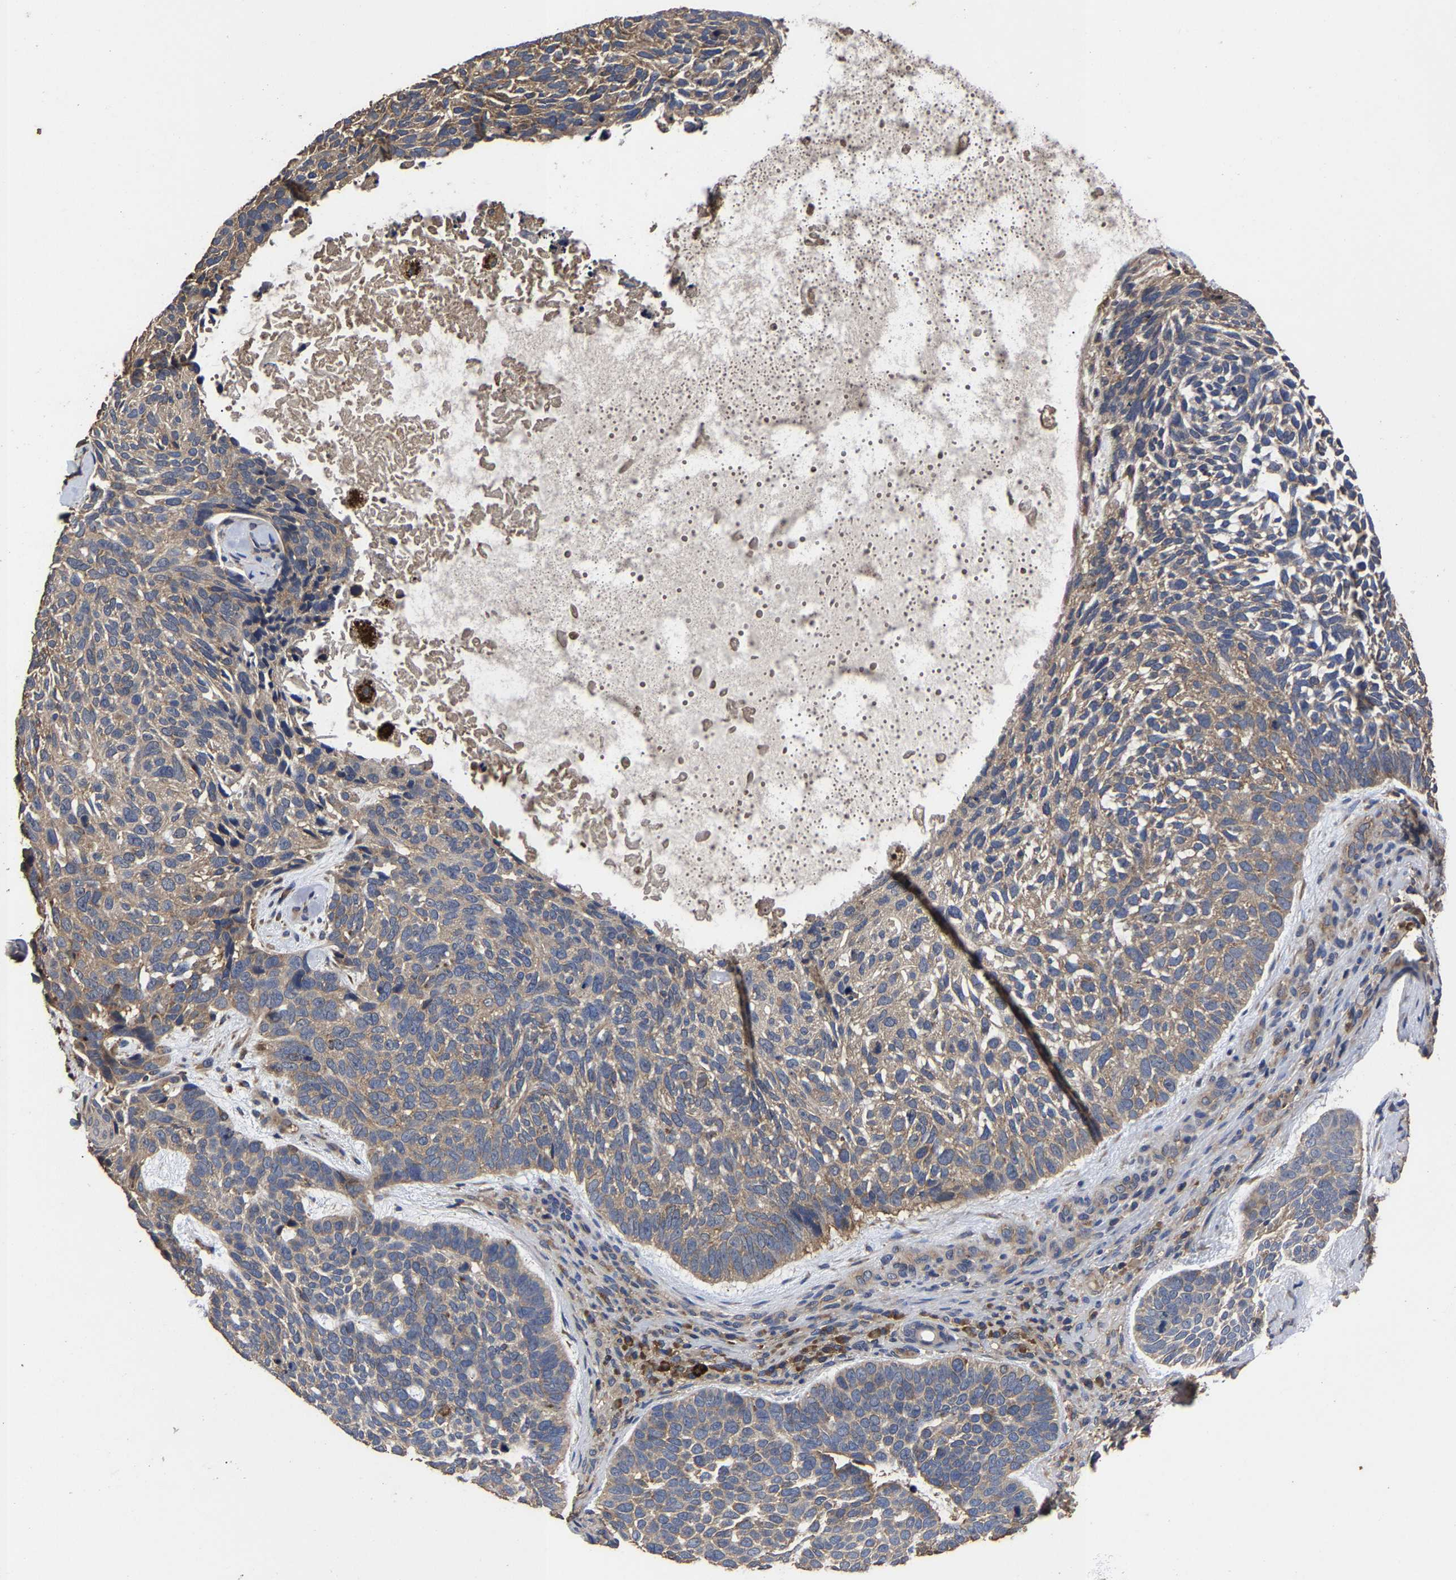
{"staining": {"intensity": "weak", "quantity": ">75%", "location": "cytoplasmic/membranous"}, "tissue": "skin cancer", "cell_type": "Tumor cells", "image_type": "cancer", "snomed": [{"axis": "morphology", "description": "Basal cell carcinoma"}, {"axis": "topography", "description": "Skin"}, {"axis": "topography", "description": "Skin of head"}], "caption": "A brown stain shows weak cytoplasmic/membranous expression of a protein in human basal cell carcinoma (skin) tumor cells. The protein of interest is shown in brown color, while the nuclei are stained blue.", "gene": "ITCH", "patient": {"sex": "female", "age": 85}}